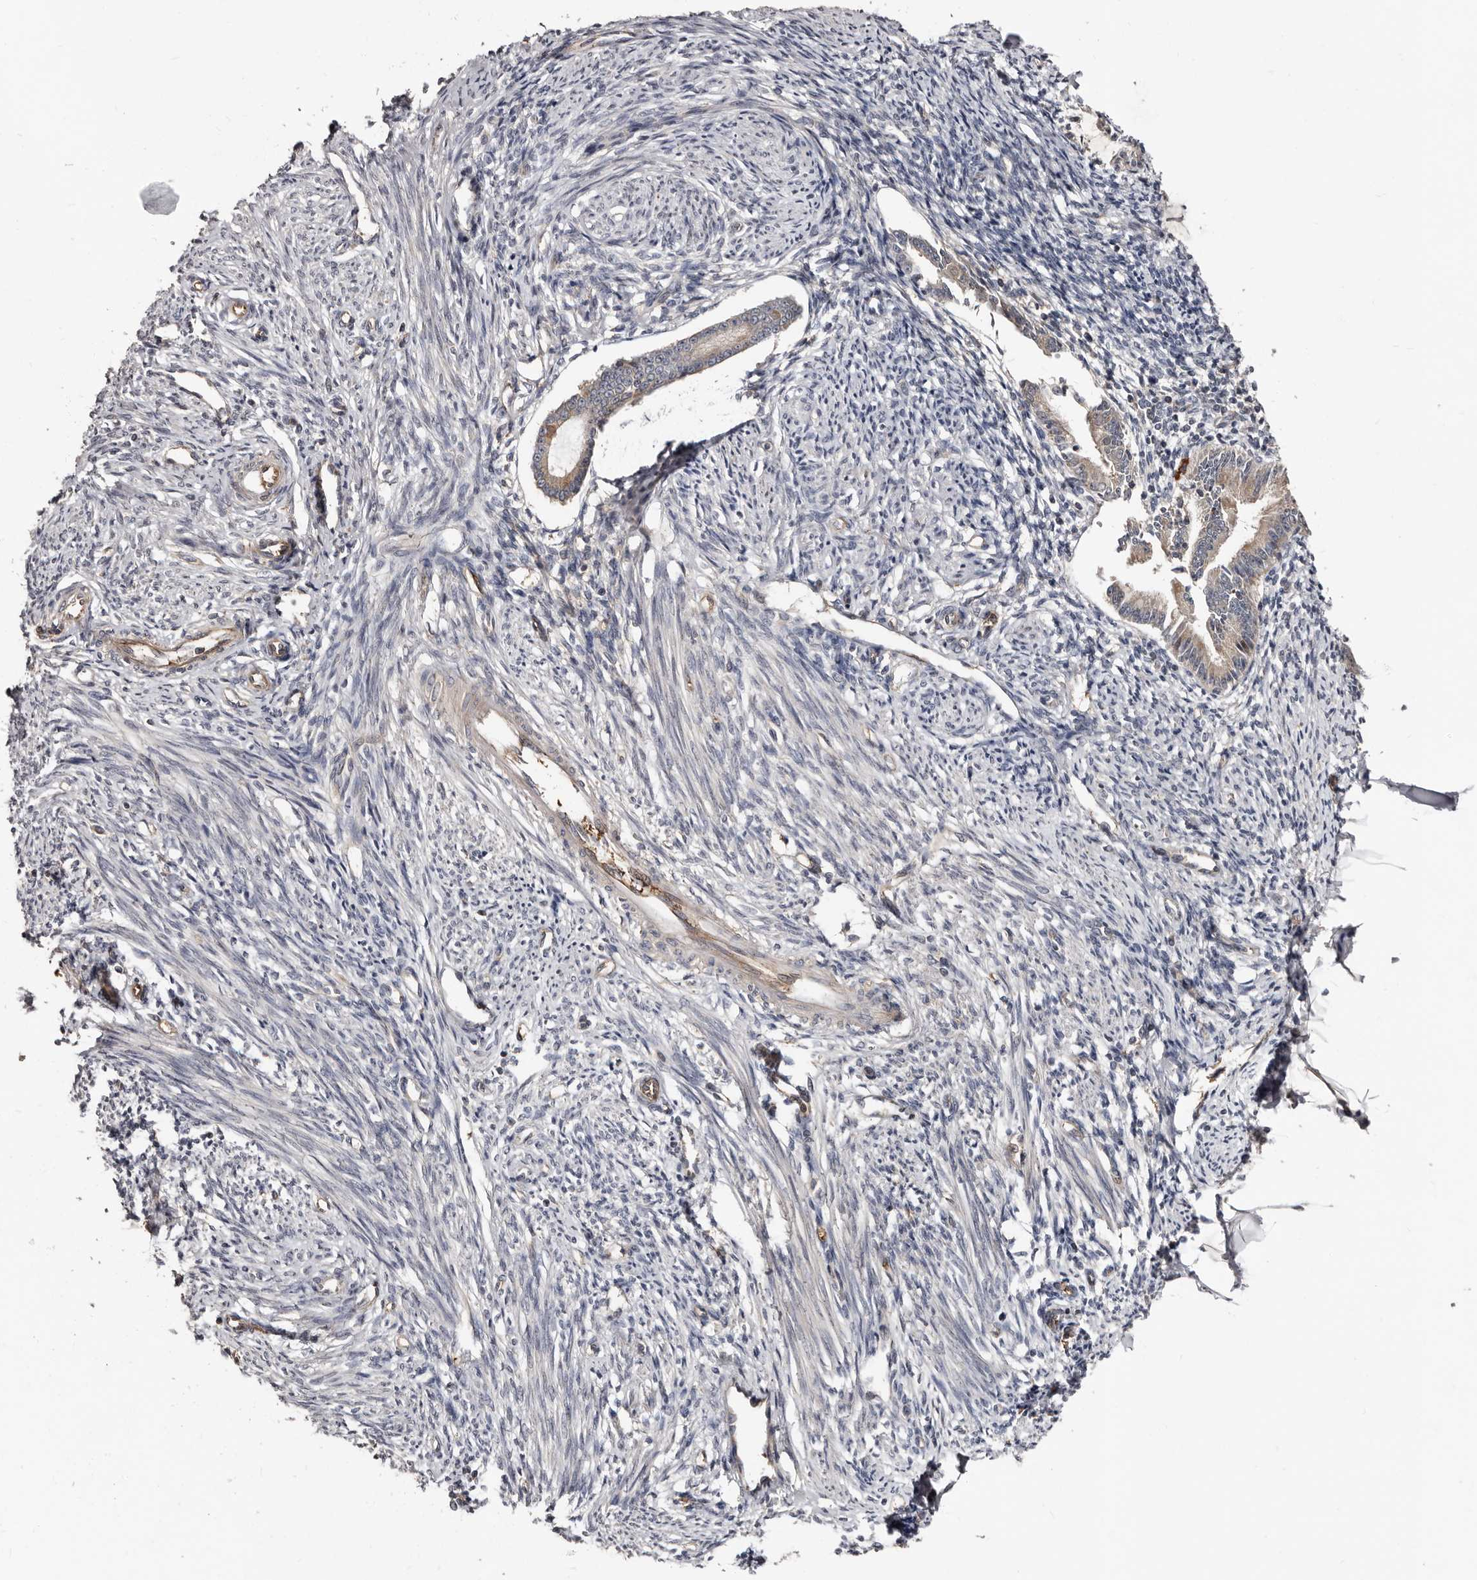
{"staining": {"intensity": "negative", "quantity": "none", "location": "none"}, "tissue": "endometrium", "cell_type": "Cells in endometrial stroma", "image_type": "normal", "snomed": [{"axis": "morphology", "description": "Normal tissue, NOS"}, {"axis": "topography", "description": "Endometrium"}], "caption": "An immunohistochemistry image of normal endometrium is shown. There is no staining in cells in endometrial stroma of endometrium.", "gene": "TBC1D22B", "patient": {"sex": "female", "age": 56}}